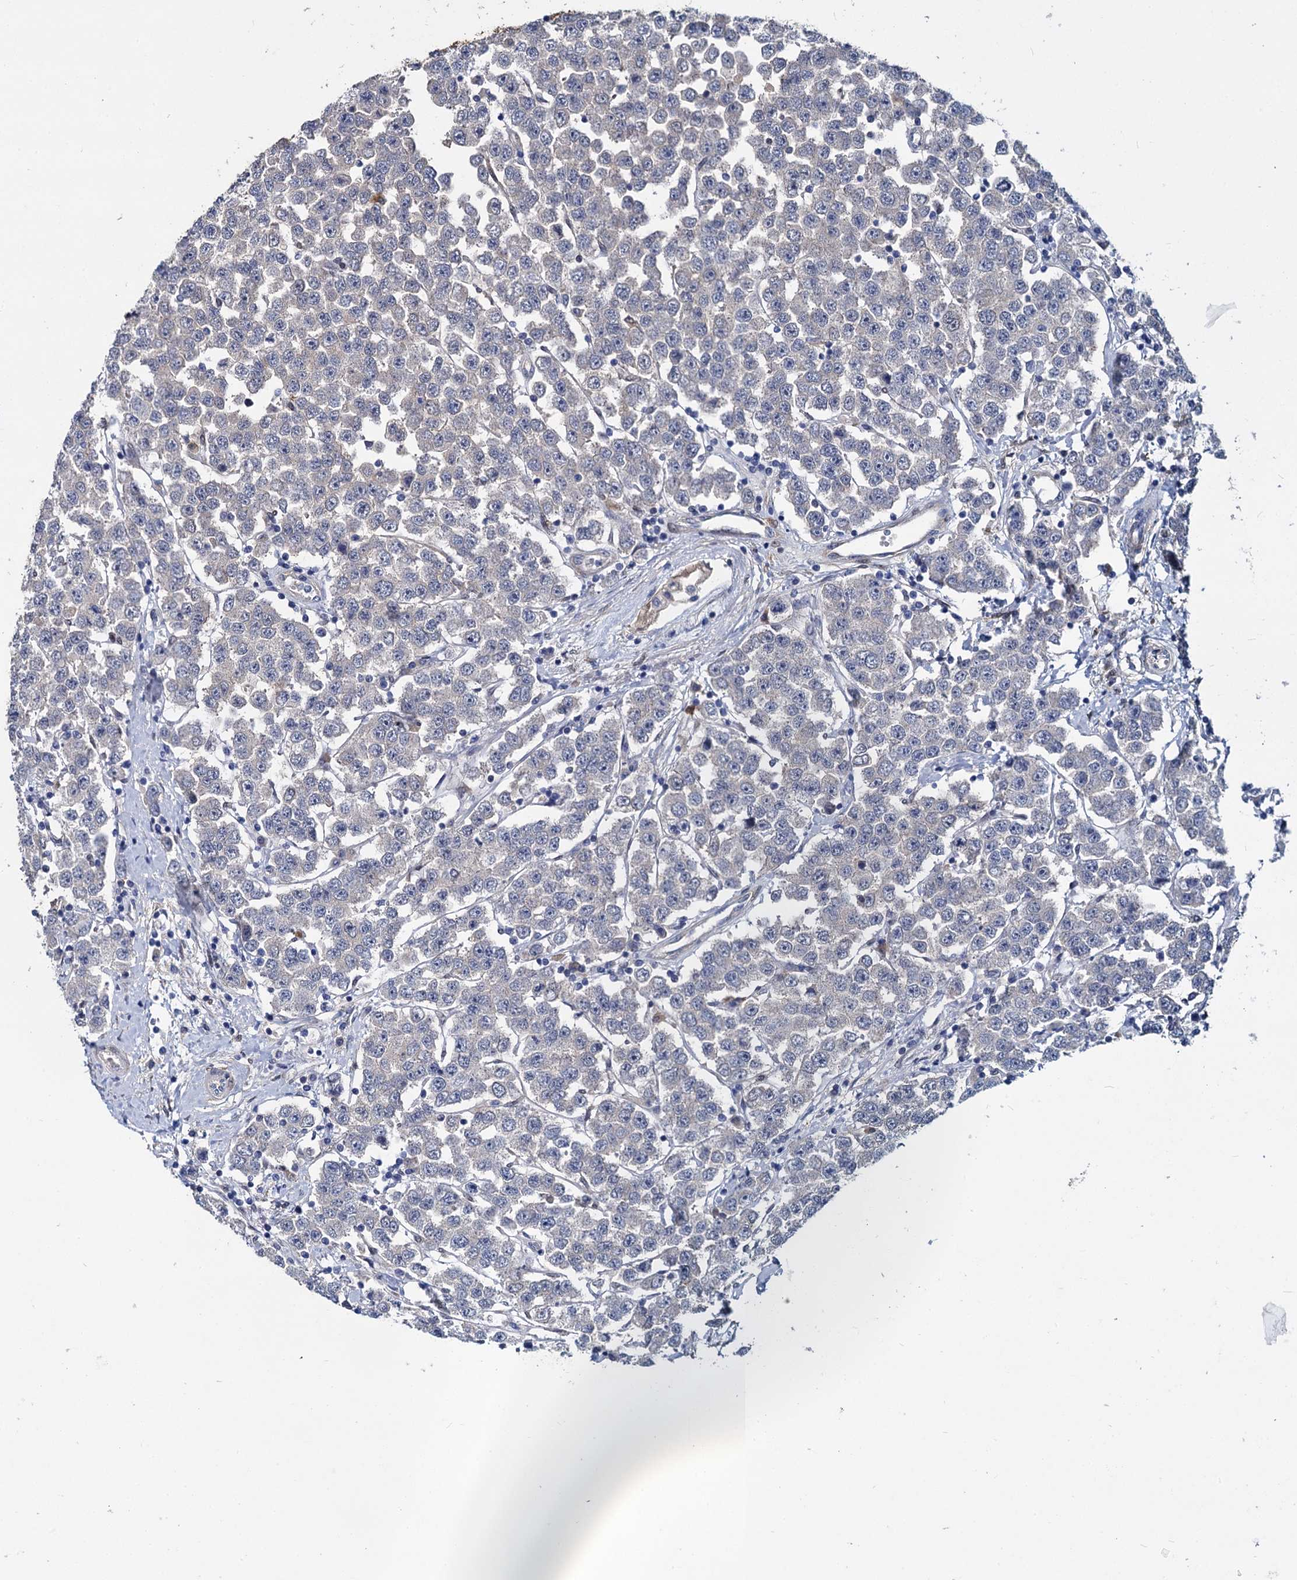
{"staining": {"intensity": "weak", "quantity": "<25%", "location": "cytoplasmic/membranous"}, "tissue": "testis cancer", "cell_type": "Tumor cells", "image_type": "cancer", "snomed": [{"axis": "morphology", "description": "Seminoma, NOS"}, {"axis": "topography", "description": "Testis"}], "caption": "High magnification brightfield microscopy of testis cancer stained with DAB (brown) and counterstained with hematoxylin (blue): tumor cells show no significant positivity.", "gene": "GSTM3", "patient": {"sex": "male", "age": 28}}